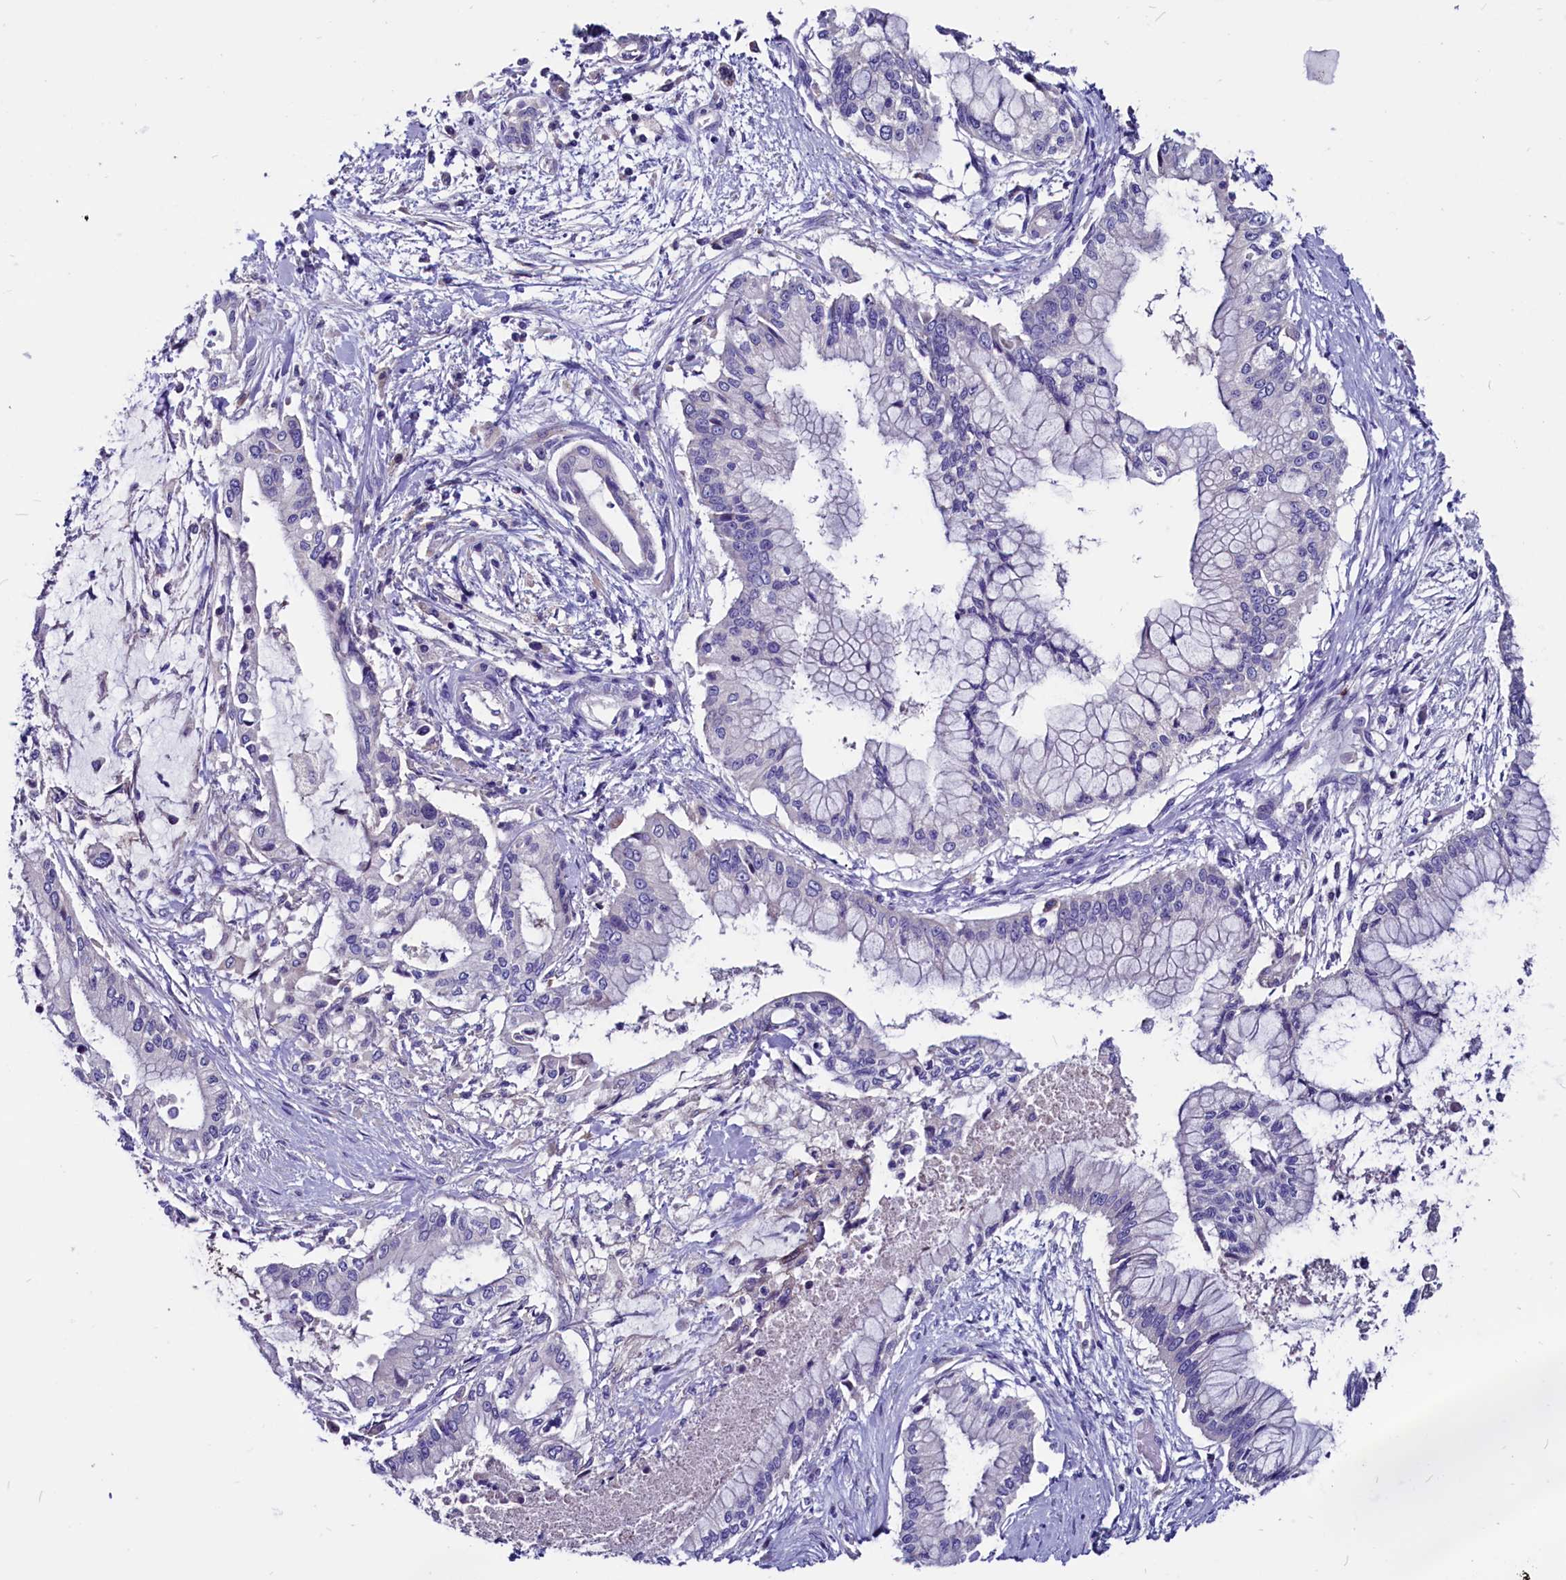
{"staining": {"intensity": "negative", "quantity": "none", "location": "none"}, "tissue": "pancreatic cancer", "cell_type": "Tumor cells", "image_type": "cancer", "snomed": [{"axis": "morphology", "description": "Adenocarcinoma, NOS"}, {"axis": "topography", "description": "Pancreas"}], "caption": "This photomicrograph is of pancreatic cancer (adenocarcinoma) stained with IHC to label a protein in brown with the nuclei are counter-stained blue. There is no expression in tumor cells. (DAB (3,3'-diaminobenzidine) IHC, high magnification).", "gene": "CCBE1", "patient": {"sex": "male", "age": 46}}